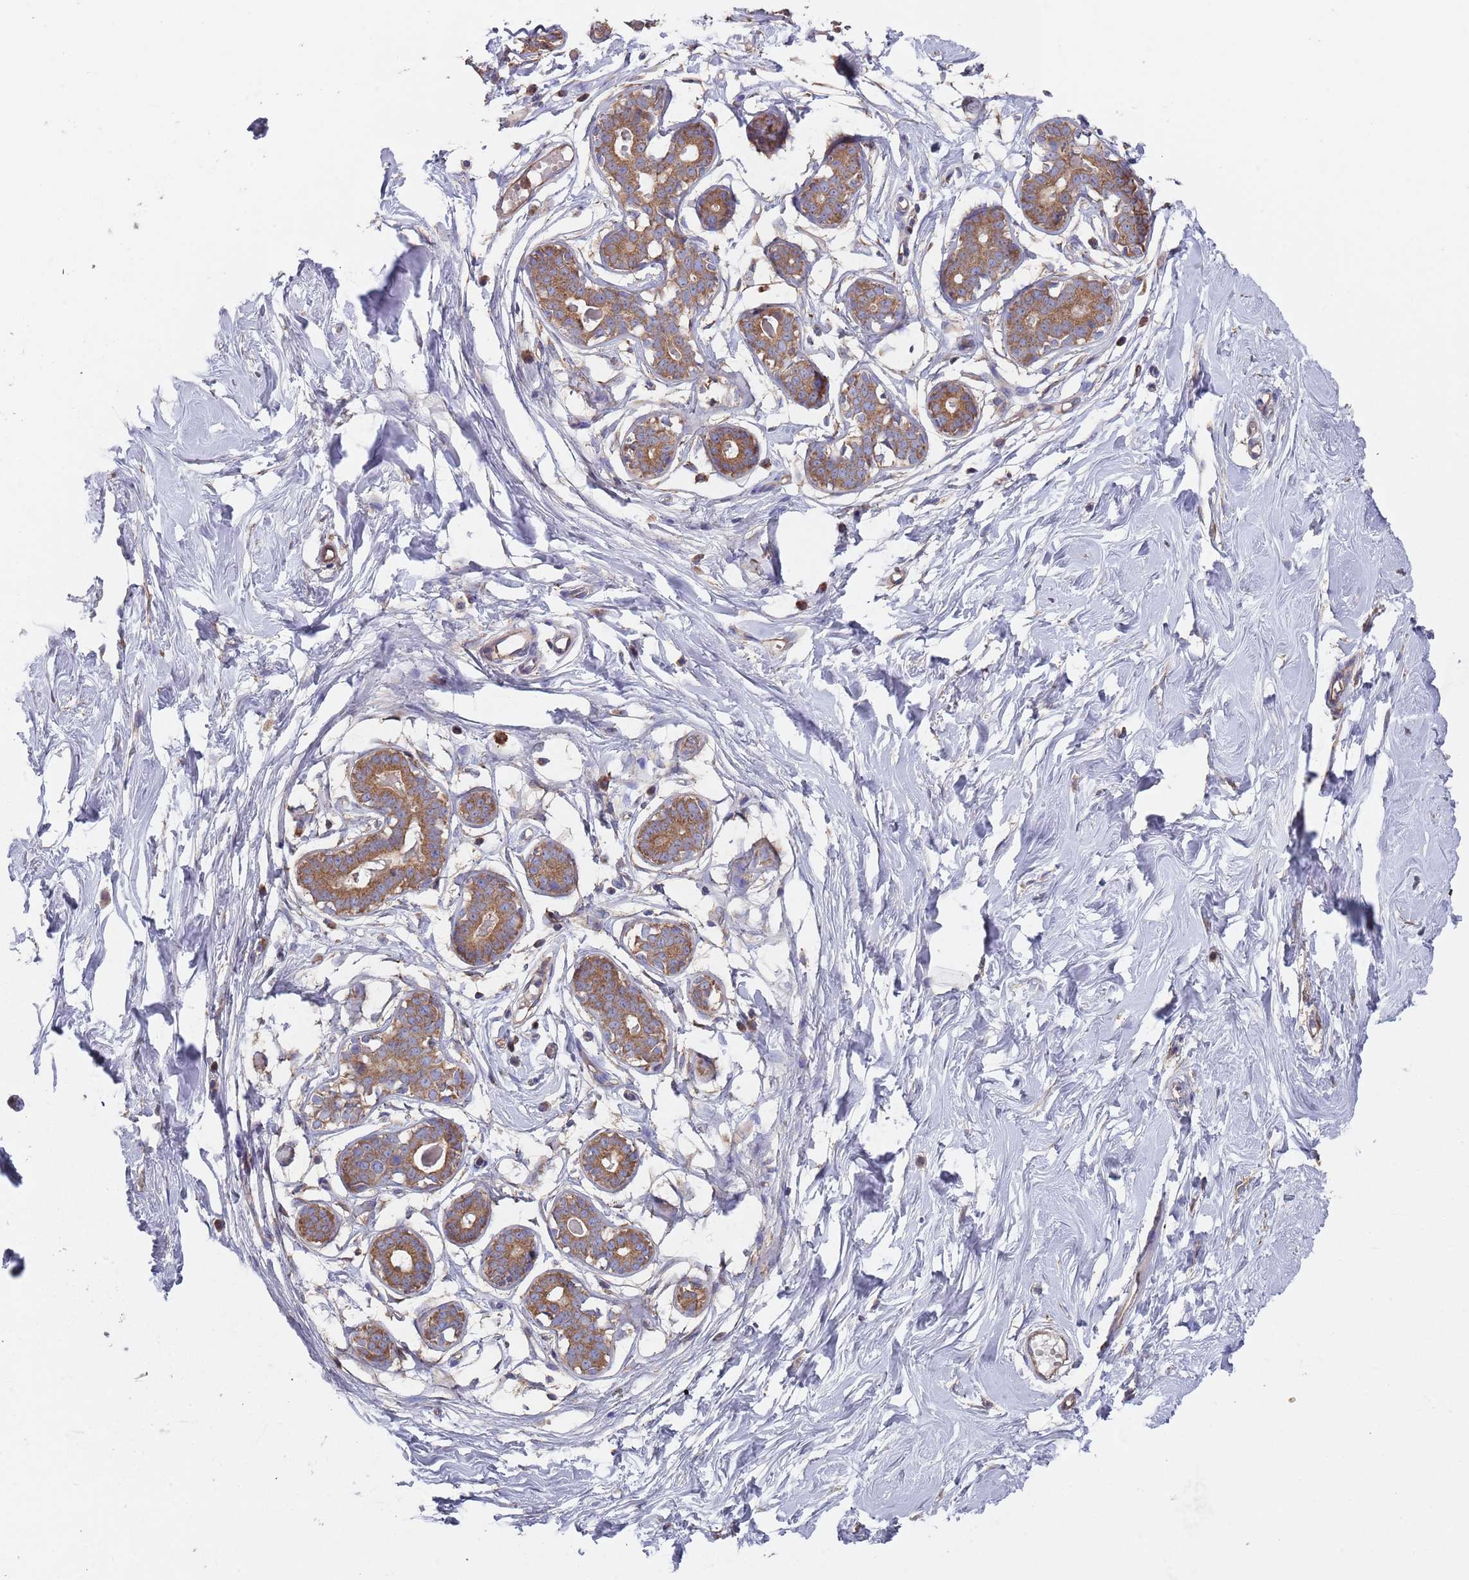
{"staining": {"intensity": "negative", "quantity": "none", "location": "none"}, "tissue": "breast", "cell_type": "Adipocytes", "image_type": "normal", "snomed": [{"axis": "morphology", "description": "Normal tissue, NOS"}, {"axis": "morphology", "description": "Adenoma, NOS"}, {"axis": "topography", "description": "Breast"}], "caption": "The IHC histopathology image has no significant positivity in adipocytes of breast. (Stains: DAB immunohistochemistry with hematoxylin counter stain, Microscopy: brightfield microscopy at high magnification).", "gene": "GDI1", "patient": {"sex": "female", "age": 23}}